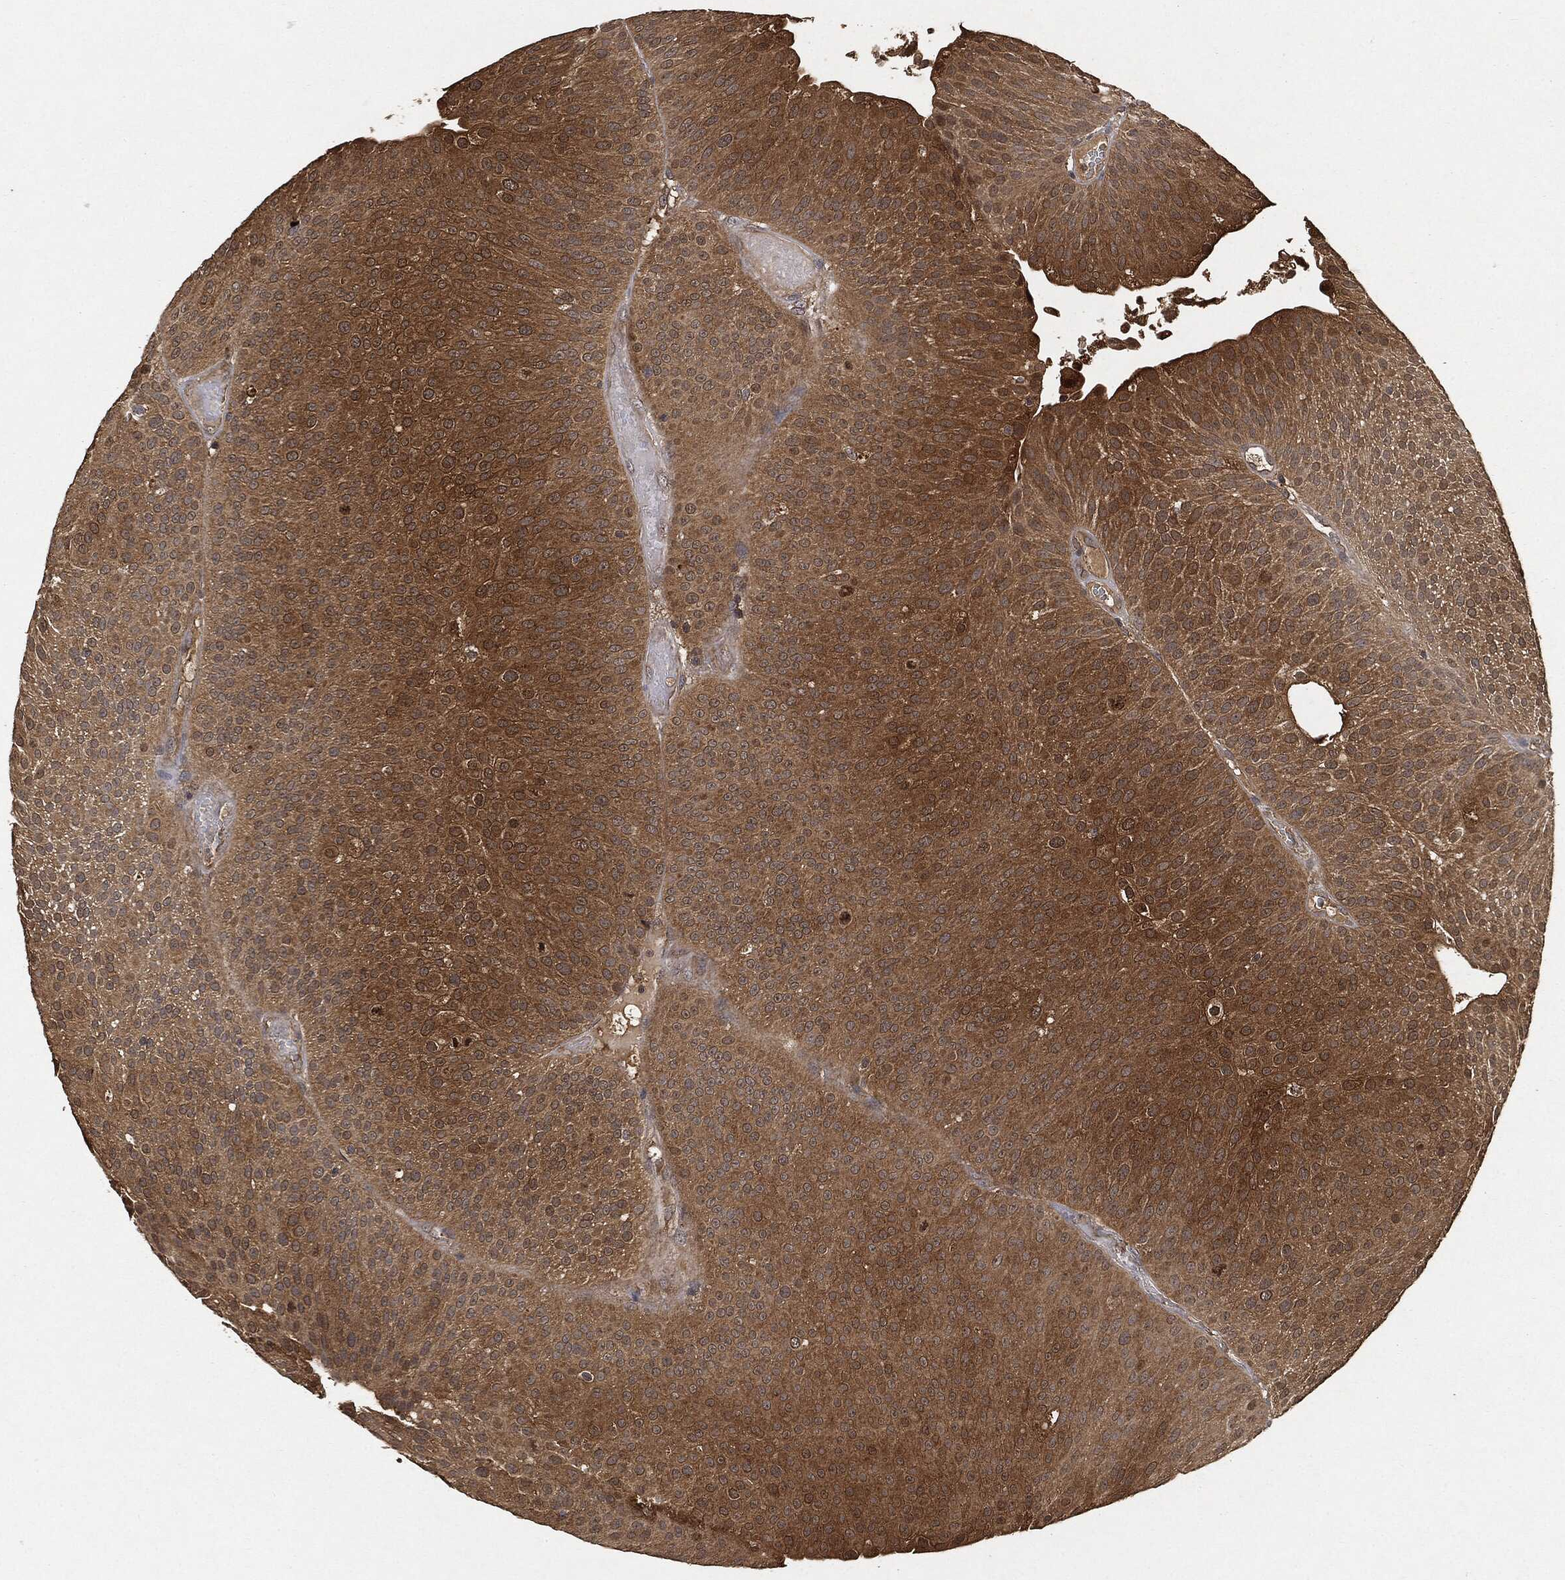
{"staining": {"intensity": "strong", "quantity": ">75%", "location": "cytoplasmic/membranous"}, "tissue": "urothelial cancer", "cell_type": "Tumor cells", "image_type": "cancer", "snomed": [{"axis": "morphology", "description": "Urothelial carcinoma, Low grade"}, {"axis": "topography", "description": "Urinary bladder"}], "caption": "Protein staining displays strong cytoplasmic/membranous staining in approximately >75% of tumor cells in urothelial carcinoma (low-grade).", "gene": "BRAF", "patient": {"sex": "male", "age": 65}}